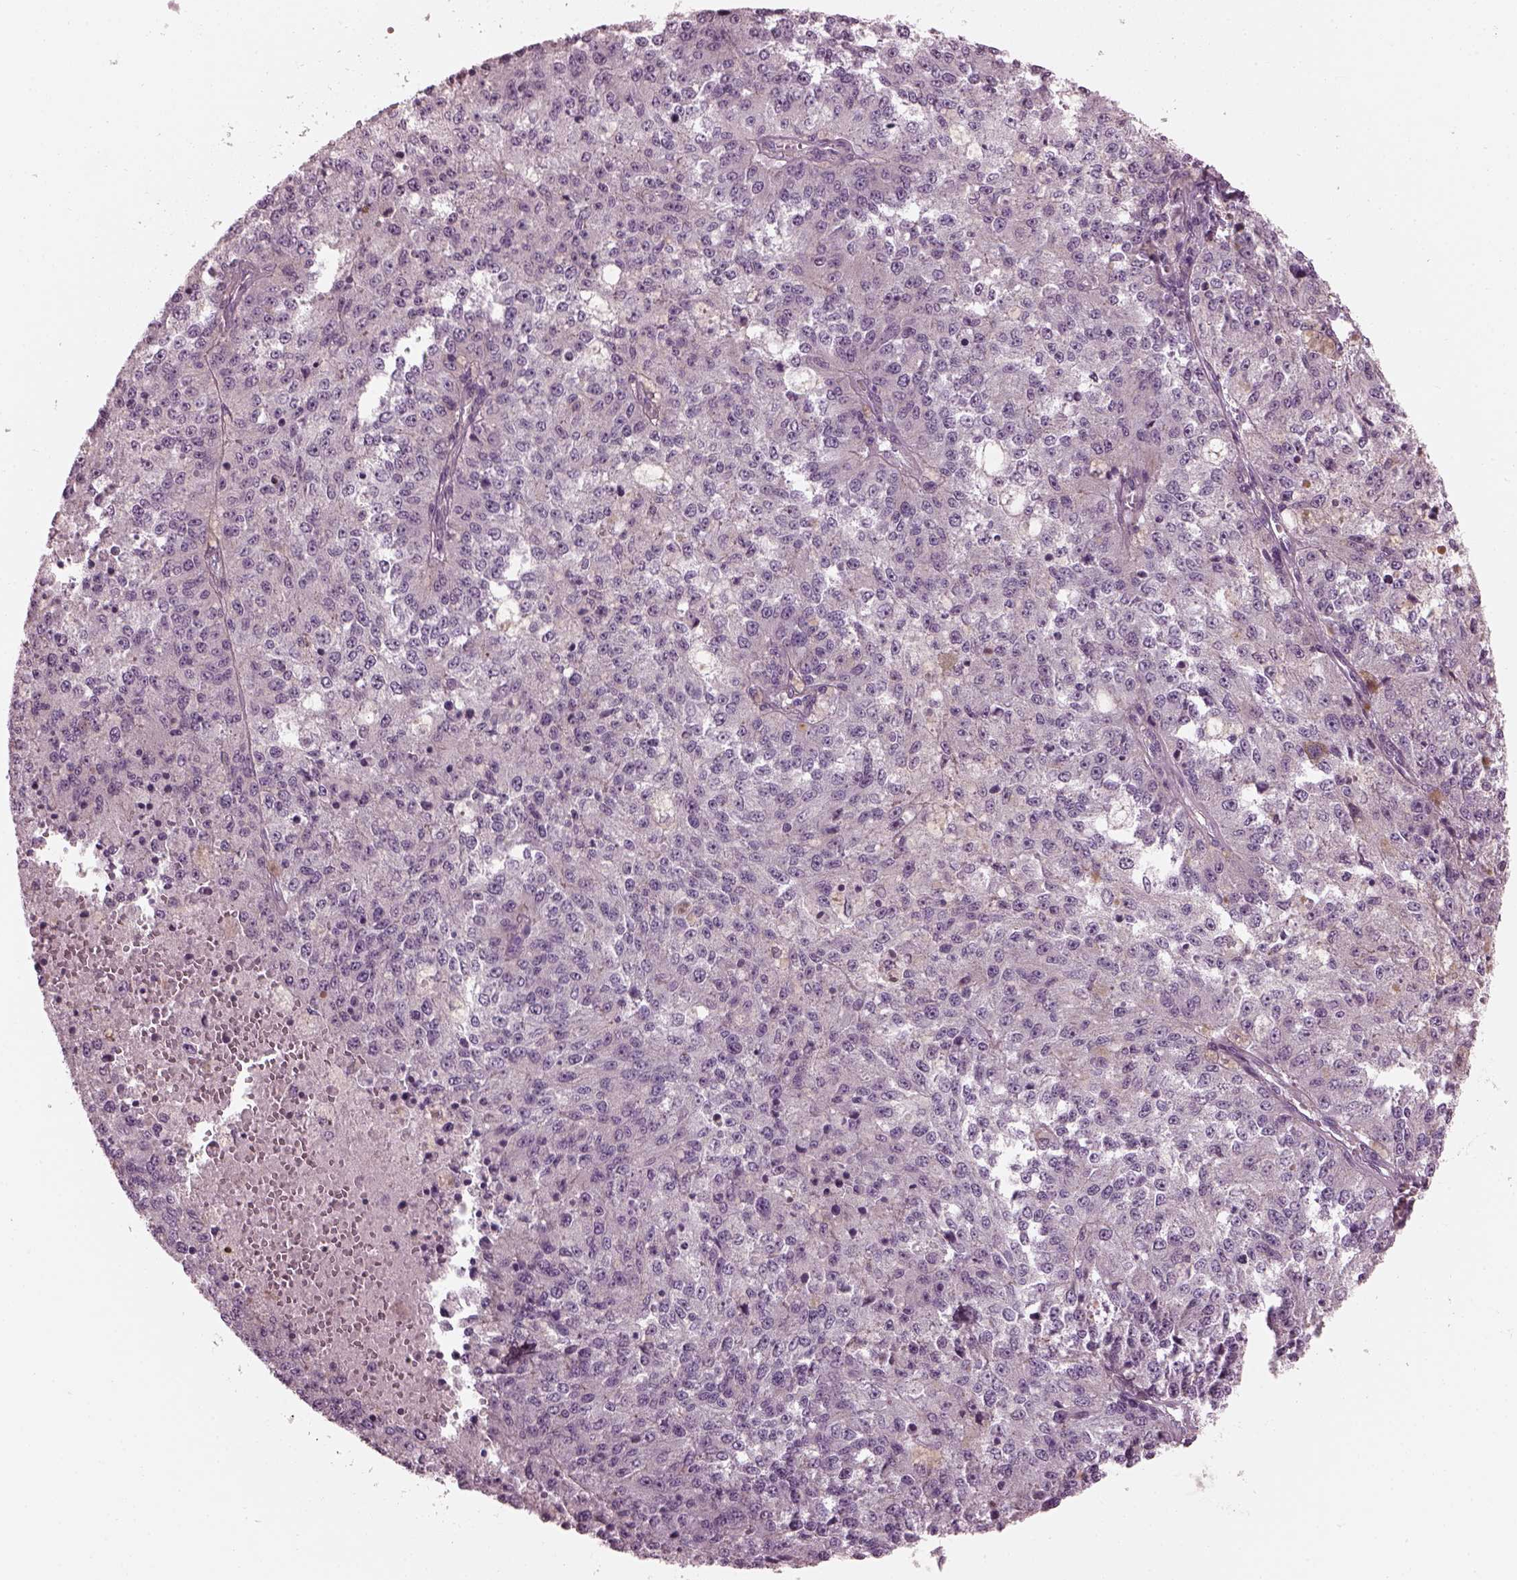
{"staining": {"intensity": "negative", "quantity": "none", "location": "none"}, "tissue": "melanoma", "cell_type": "Tumor cells", "image_type": "cancer", "snomed": [{"axis": "morphology", "description": "Malignant melanoma, Metastatic site"}, {"axis": "topography", "description": "Lymph node"}], "caption": "Immunohistochemistry image of neoplastic tissue: human melanoma stained with DAB demonstrates no significant protein positivity in tumor cells. (Stains: DAB (3,3'-diaminobenzidine) immunohistochemistry with hematoxylin counter stain, Microscopy: brightfield microscopy at high magnification).", "gene": "BFSP1", "patient": {"sex": "female", "age": 64}}